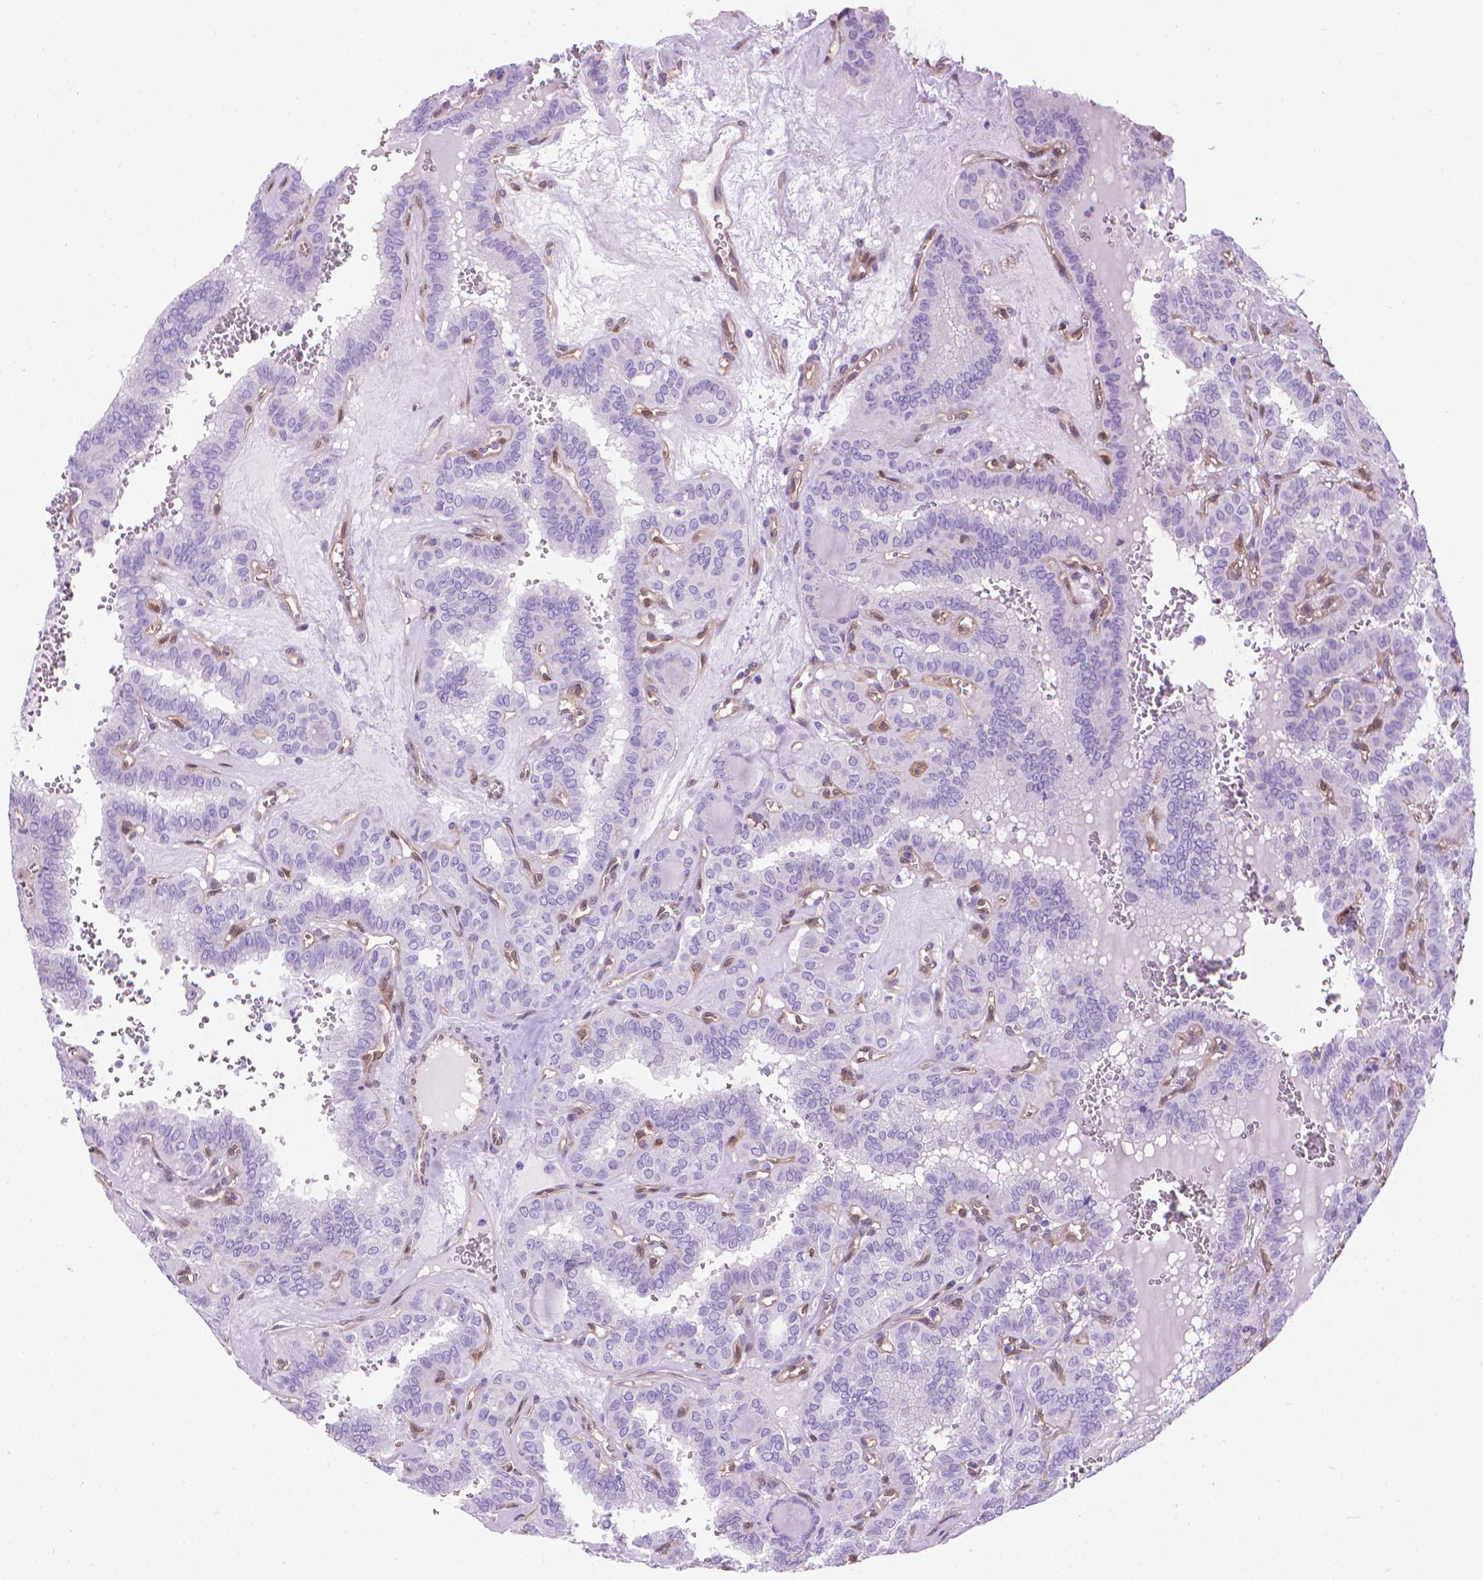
{"staining": {"intensity": "negative", "quantity": "none", "location": "none"}, "tissue": "thyroid cancer", "cell_type": "Tumor cells", "image_type": "cancer", "snomed": [{"axis": "morphology", "description": "Papillary adenocarcinoma, NOS"}, {"axis": "topography", "description": "Thyroid gland"}], "caption": "Image shows no significant protein positivity in tumor cells of papillary adenocarcinoma (thyroid).", "gene": "CLIC4", "patient": {"sex": "female", "age": 41}}